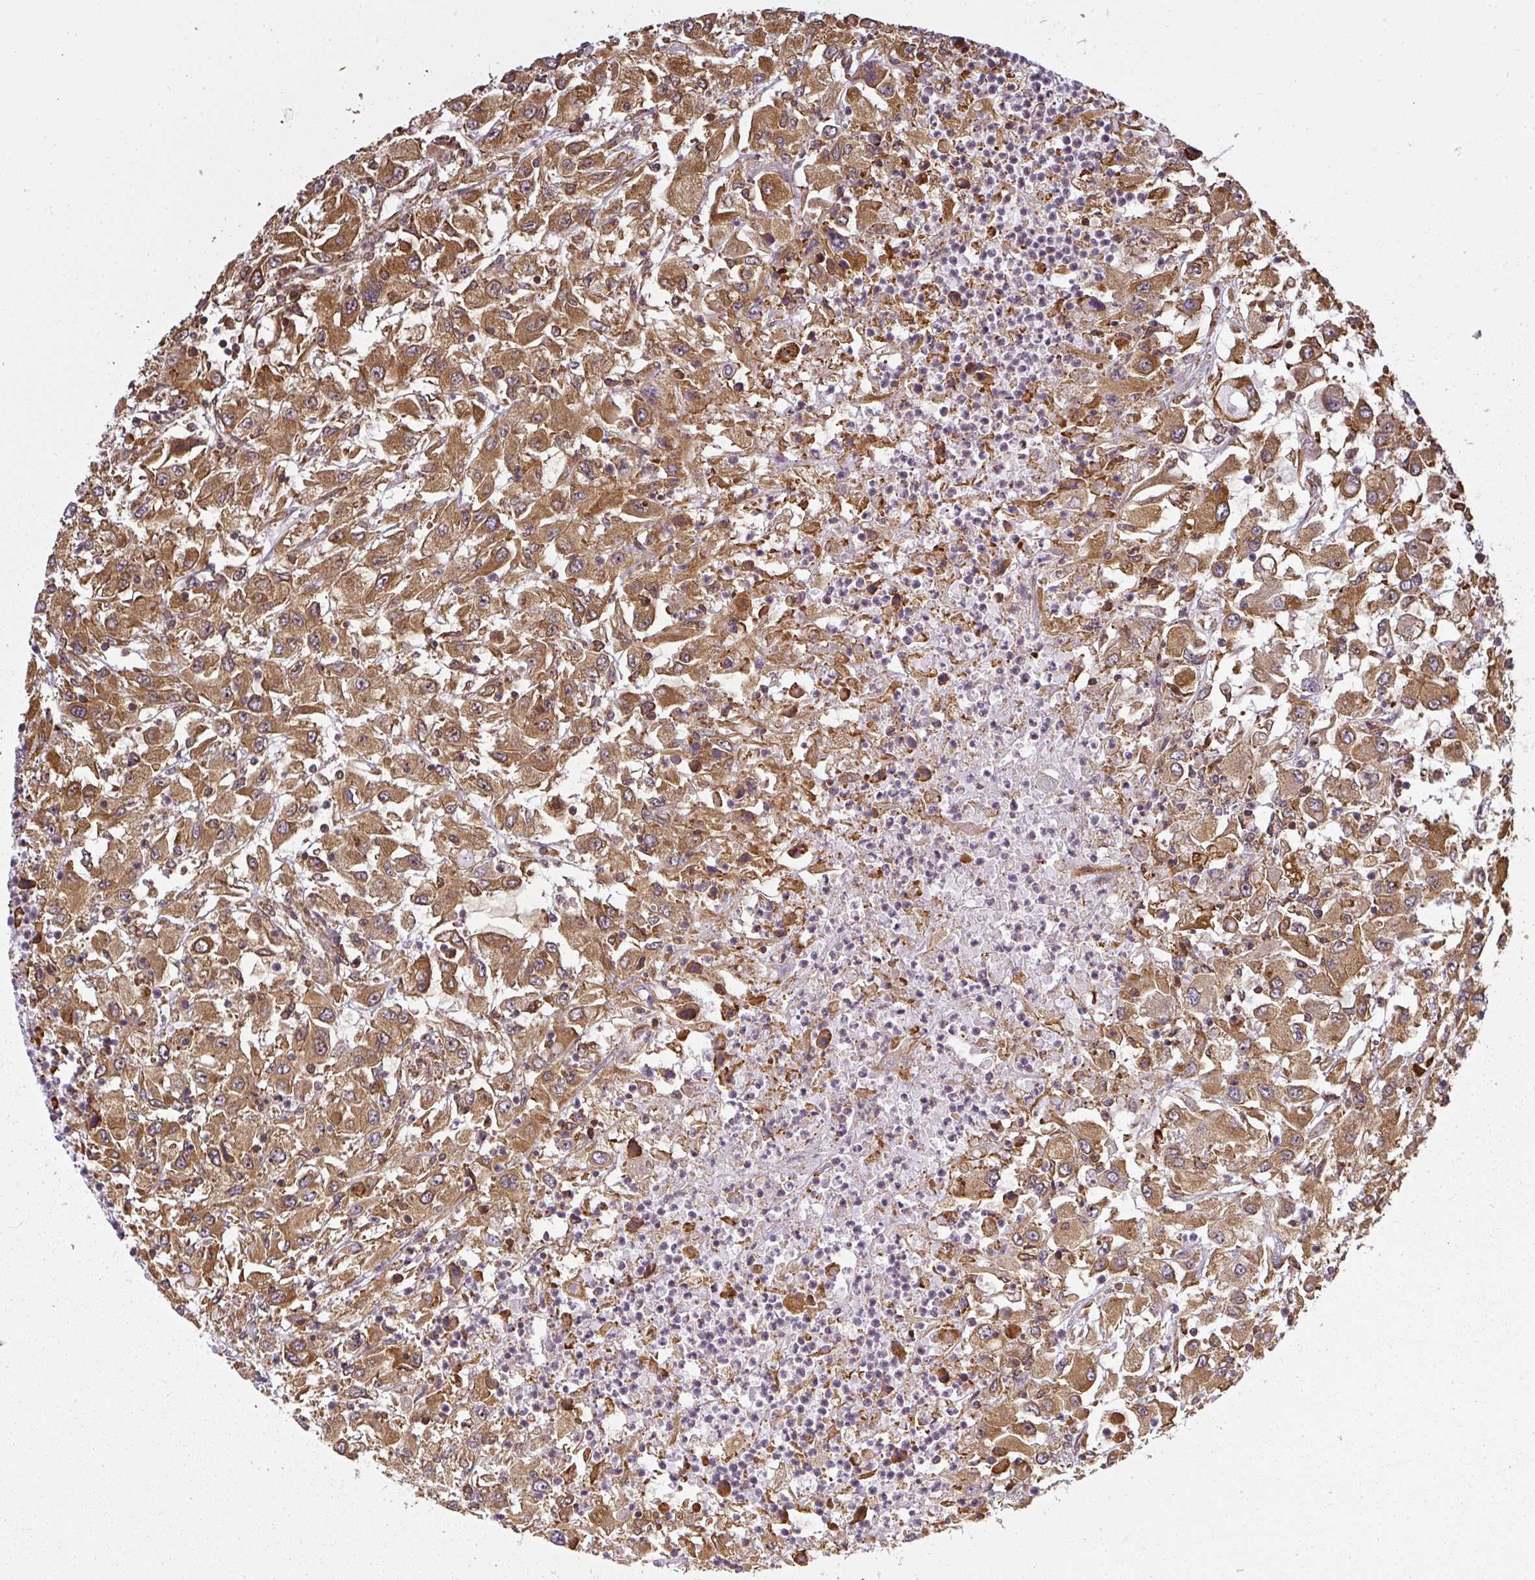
{"staining": {"intensity": "moderate", "quantity": ">75%", "location": "cytoplasmic/membranous"}, "tissue": "renal cancer", "cell_type": "Tumor cells", "image_type": "cancer", "snomed": [{"axis": "morphology", "description": "Adenocarcinoma, NOS"}, {"axis": "topography", "description": "Kidney"}], "caption": "Brown immunohistochemical staining in human renal cancer exhibits moderate cytoplasmic/membranous staining in approximately >75% of tumor cells. The staining was performed using DAB (3,3'-diaminobenzidine) to visualize the protein expression in brown, while the nuclei were stained in blue with hematoxylin (Magnification: 20x).", "gene": "PPP6R3", "patient": {"sex": "female", "age": 67}}